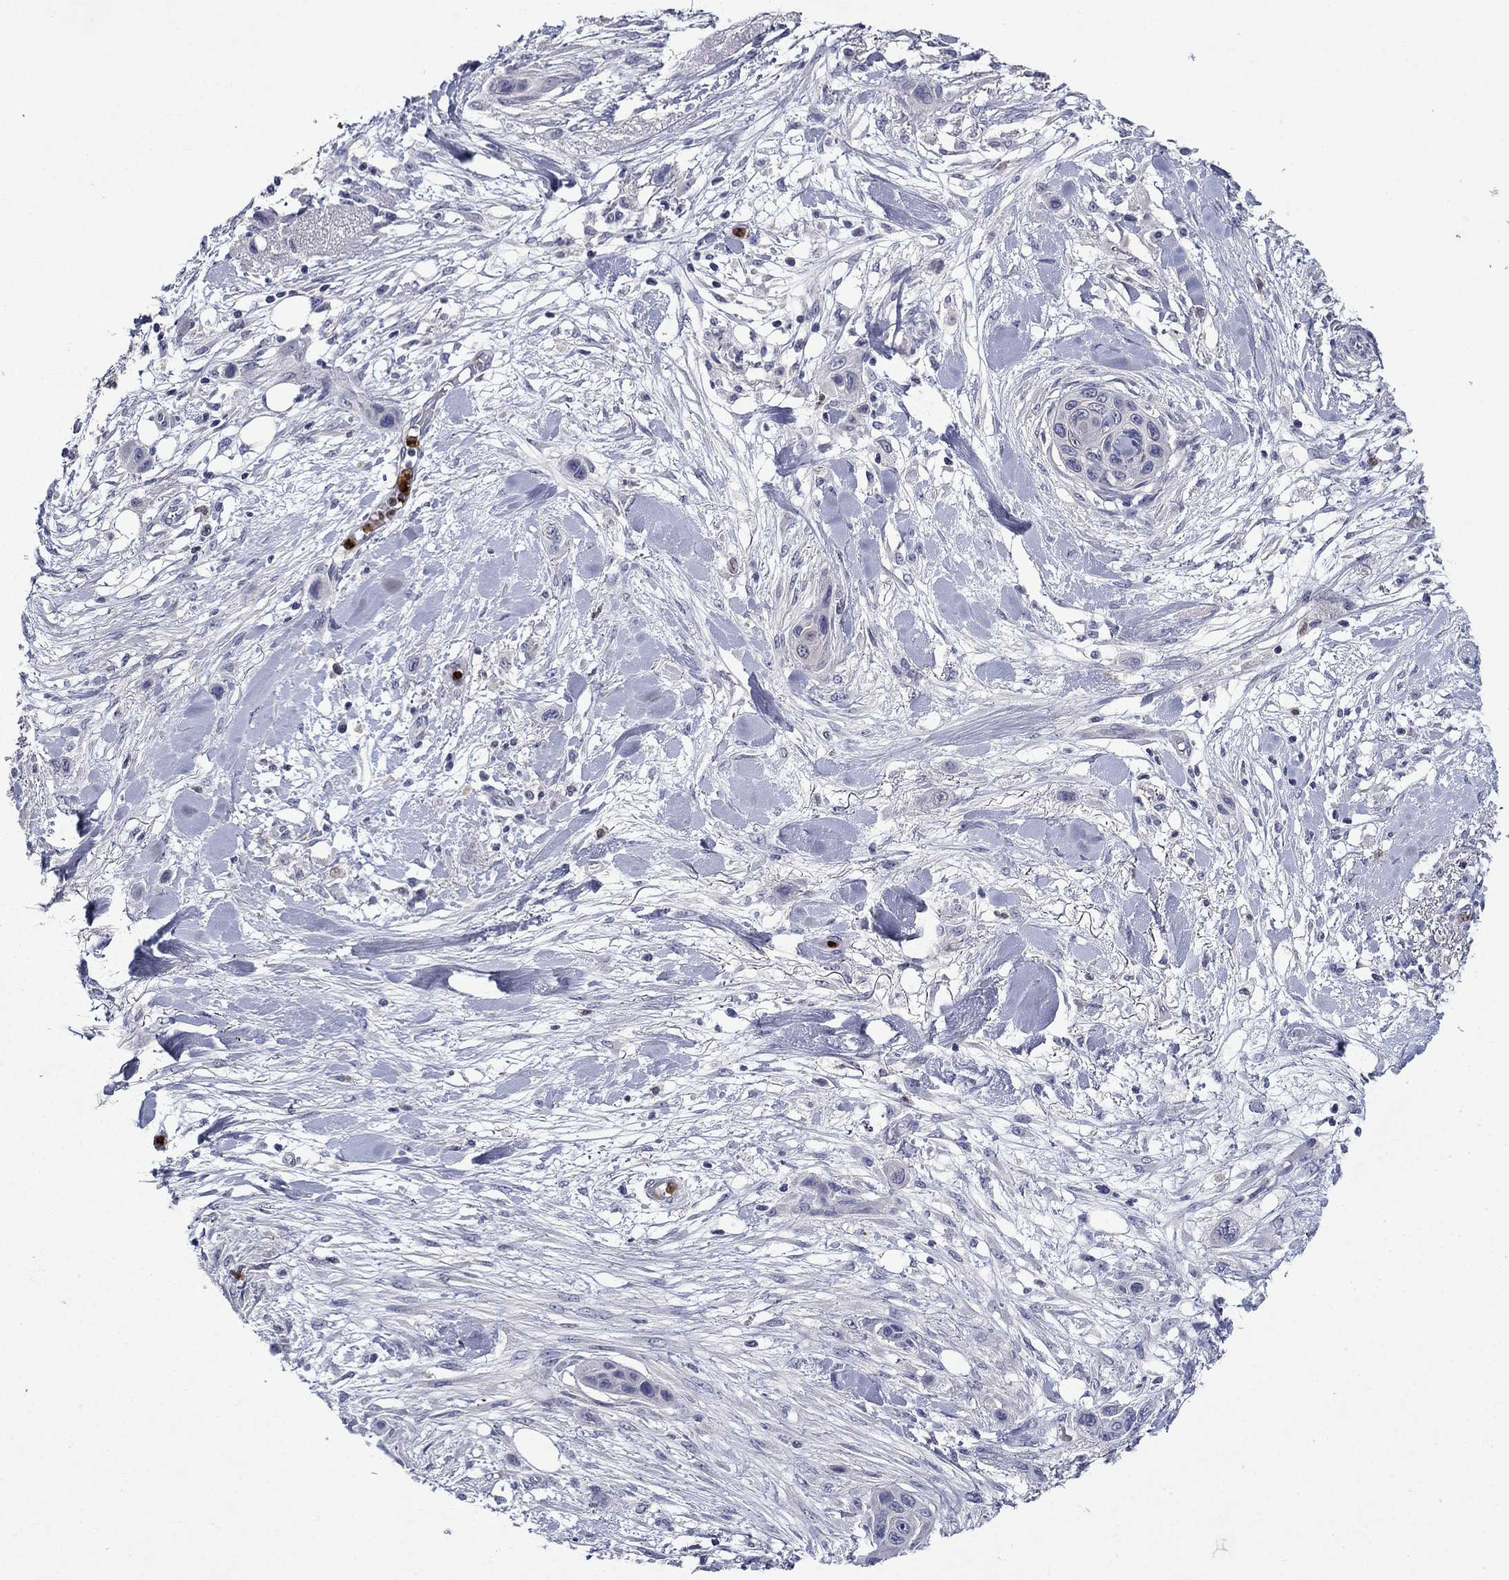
{"staining": {"intensity": "negative", "quantity": "none", "location": "none"}, "tissue": "skin cancer", "cell_type": "Tumor cells", "image_type": "cancer", "snomed": [{"axis": "morphology", "description": "Squamous cell carcinoma, NOS"}, {"axis": "topography", "description": "Skin"}], "caption": "Histopathology image shows no protein expression in tumor cells of skin cancer tissue.", "gene": "IRF5", "patient": {"sex": "male", "age": 79}}